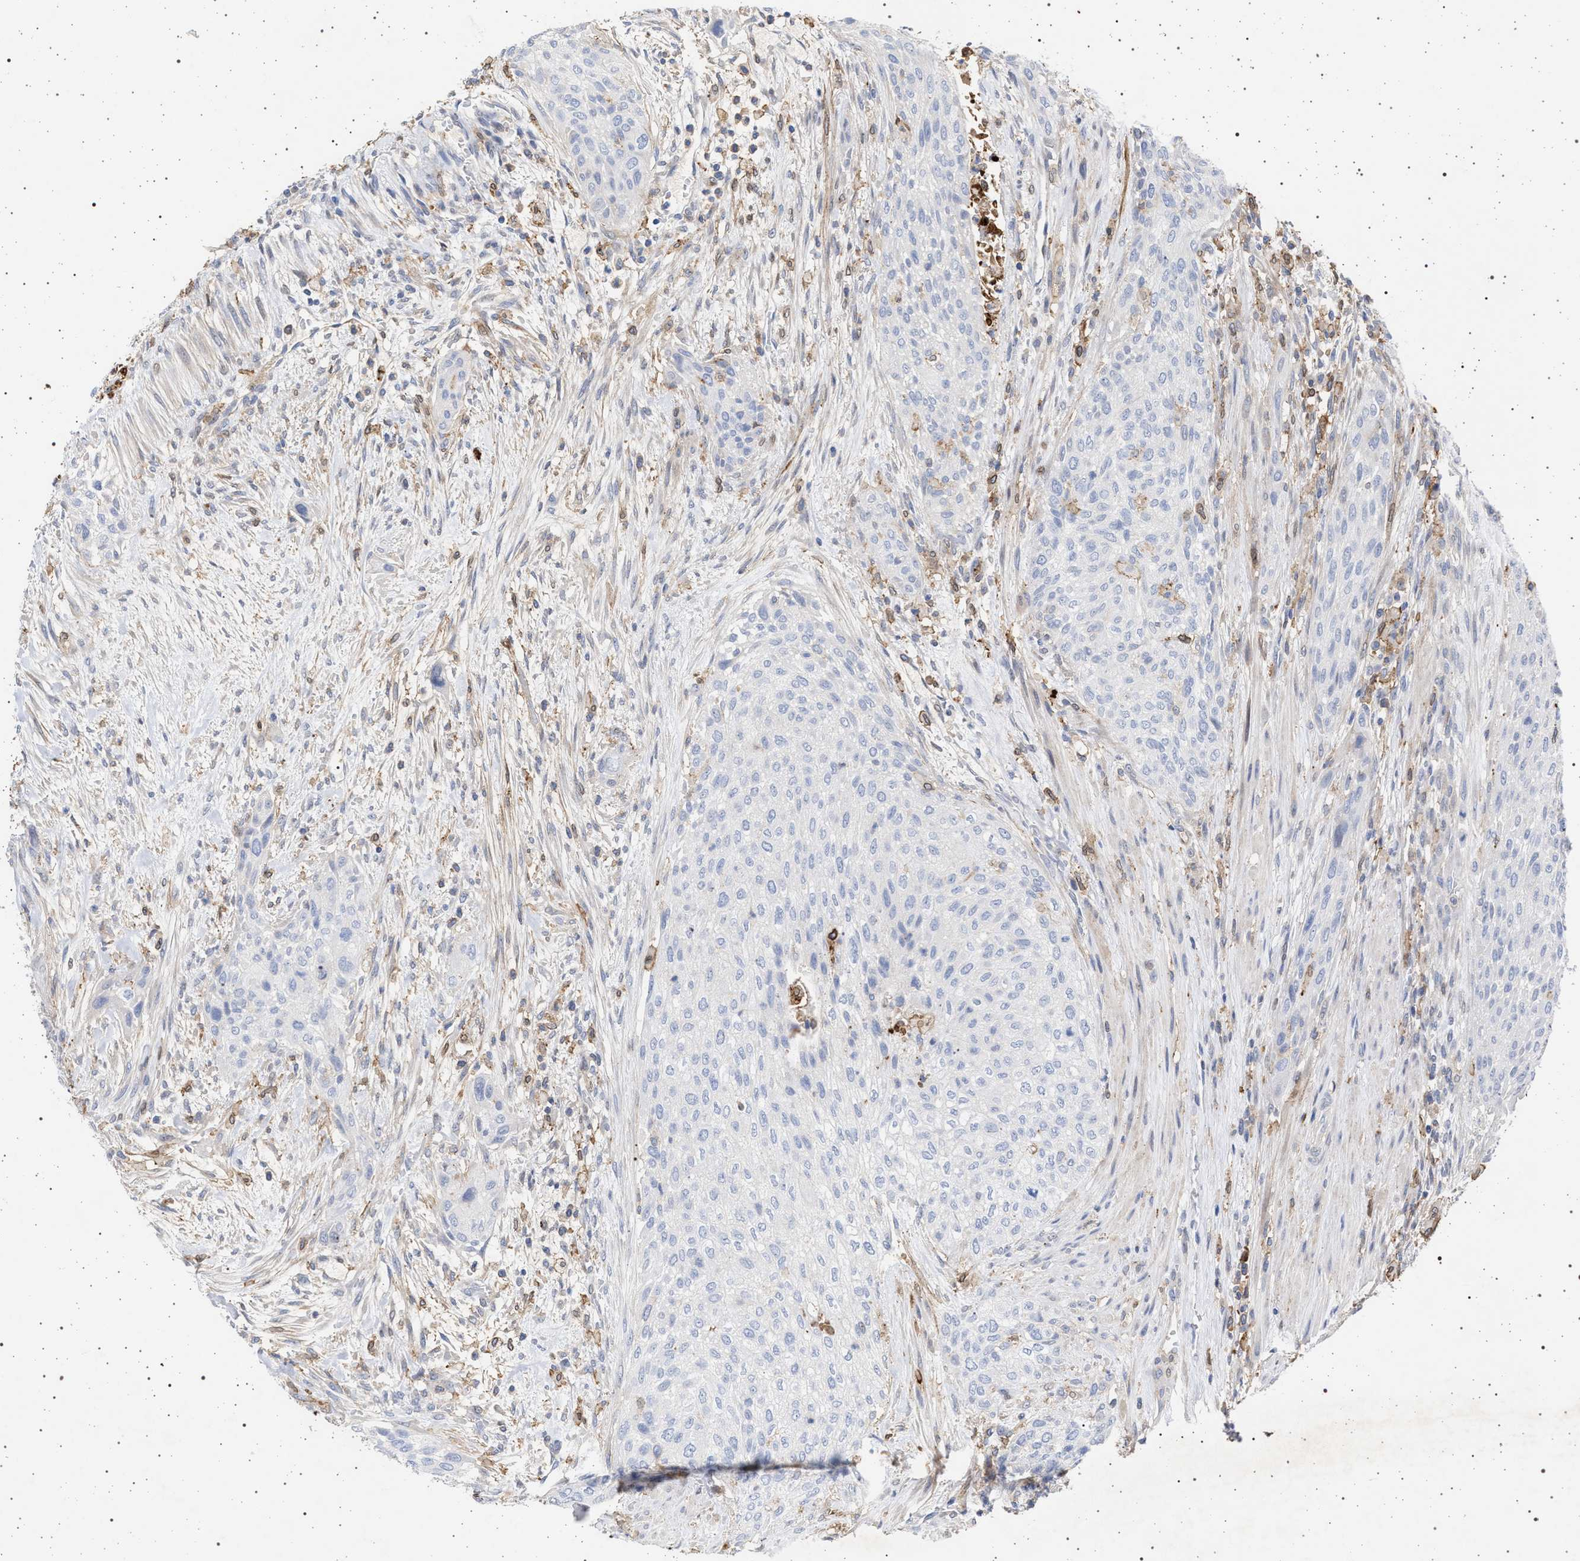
{"staining": {"intensity": "negative", "quantity": "none", "location": "none"}, "tissue": "urothelial cancer", "cell_type": "Tumor cells", "image_type": "cancer", "snomed": [{"axis": "morphology", "description": "Urothelial carcinoma, Low grade"}, {"axis": "morphology", "description": "Urothelial carcinoma, High grade"}, {"axis": "topography", "description": "Urinary bladder"}], "caption": "Urothelial cancer was stained to show a protein in brown. There is no significant positivity in tumor cells.", "gene": "PLG", "patient": {"sex": "male", "age": 35}}